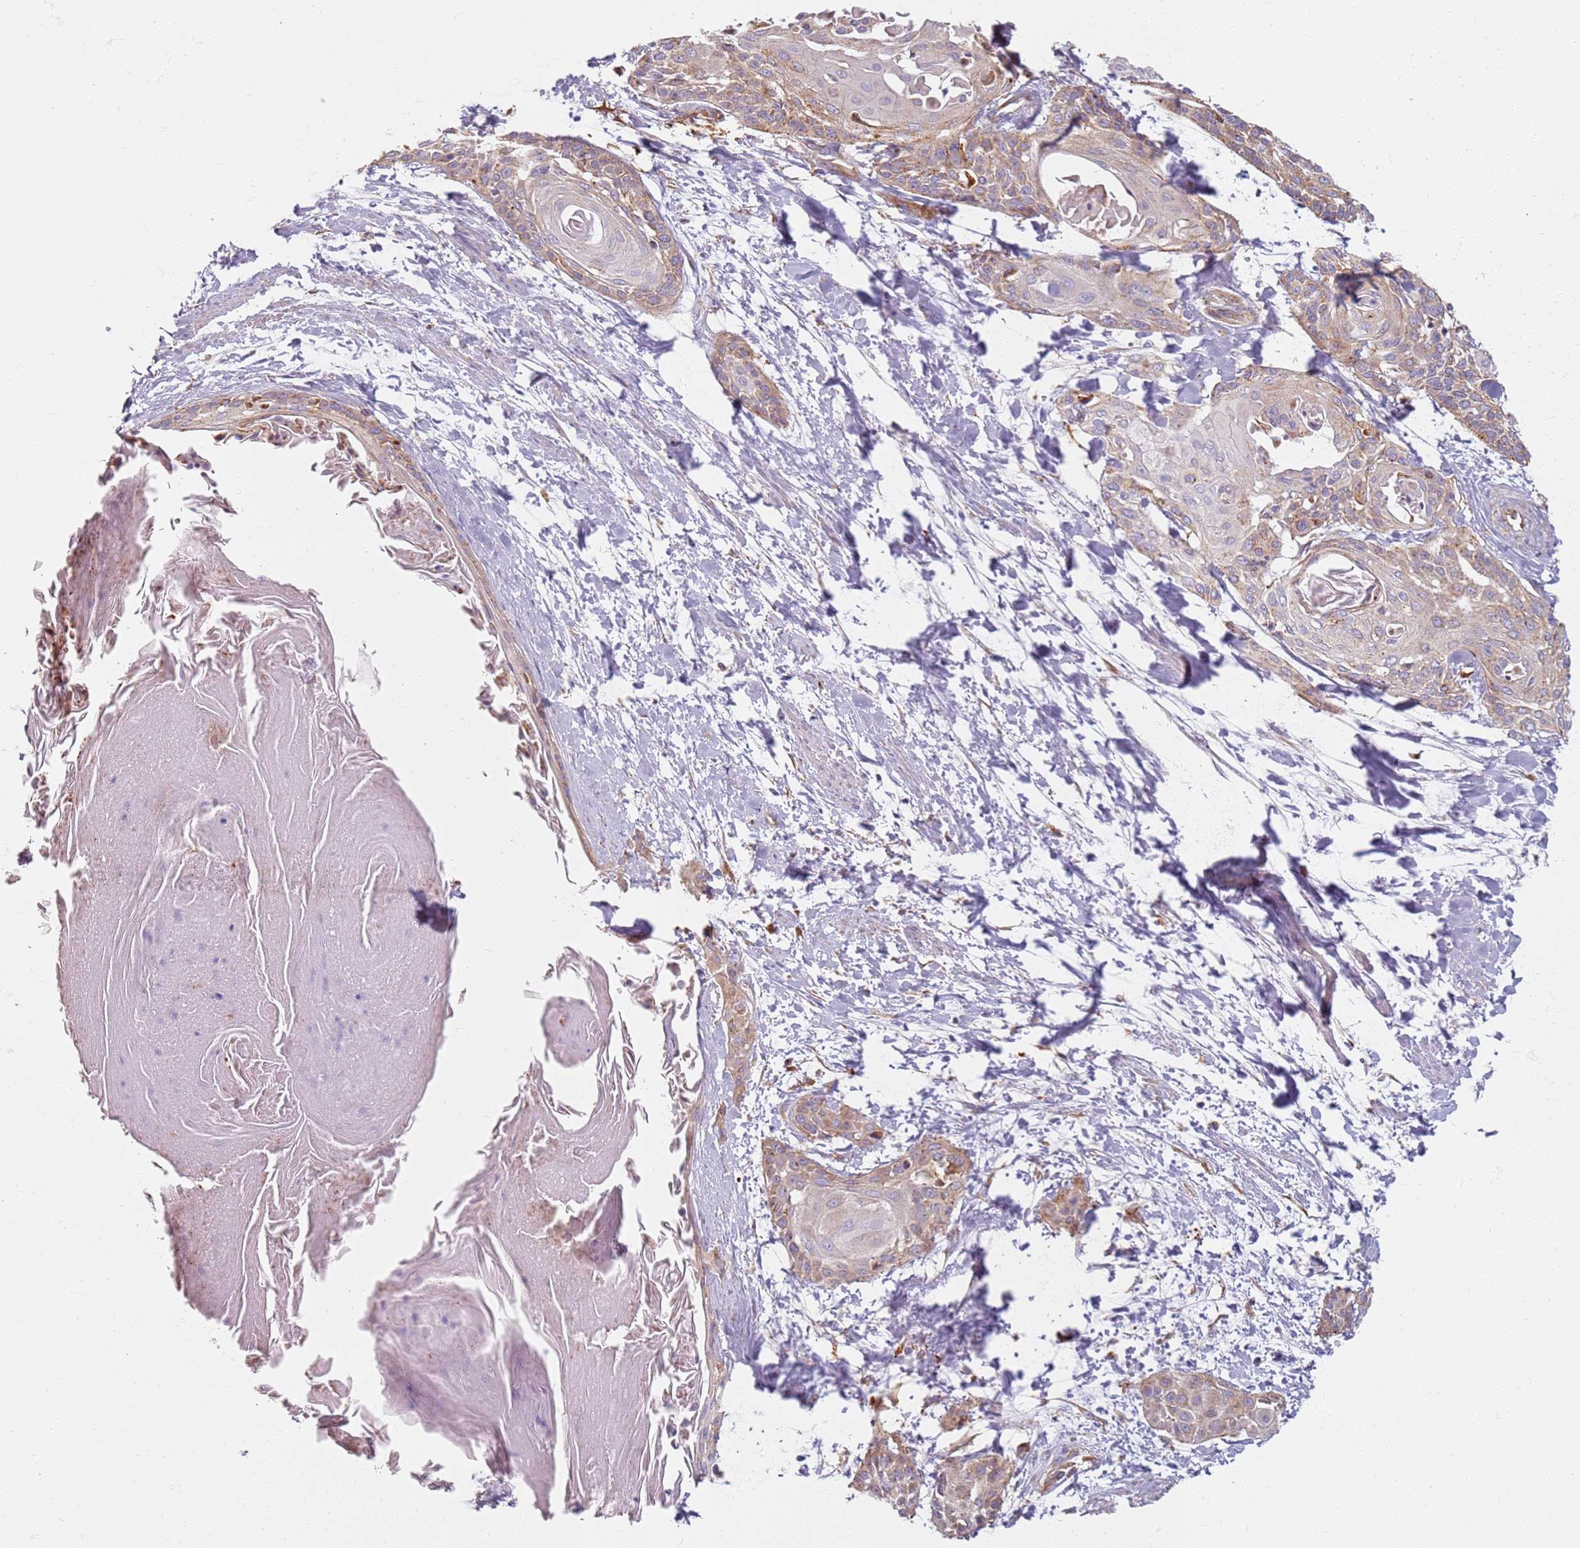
{"staining": {"intensity": "moderate", "quantity": "25%-75%", "location": "cytoplasmic/membranous"}, "tissue": "cervical cancer", "cell_type": "Tumor cells", "image_type": "cancer", "snomed": [{"axis": "morphology", "description": "Squamous cell carcinoma, NOS"}, {"axis": "topography", "description": "Cervix"}], "caption": "Protein staining of cervical cancer tissue shows moderate cytoplasmic/membranous staining in about 25%-75% of tumor cells. (IHC, brightfield microscopy, high magnification).", "gene": "PROKR2", "patient": {"sex": "female", "age": 57}}